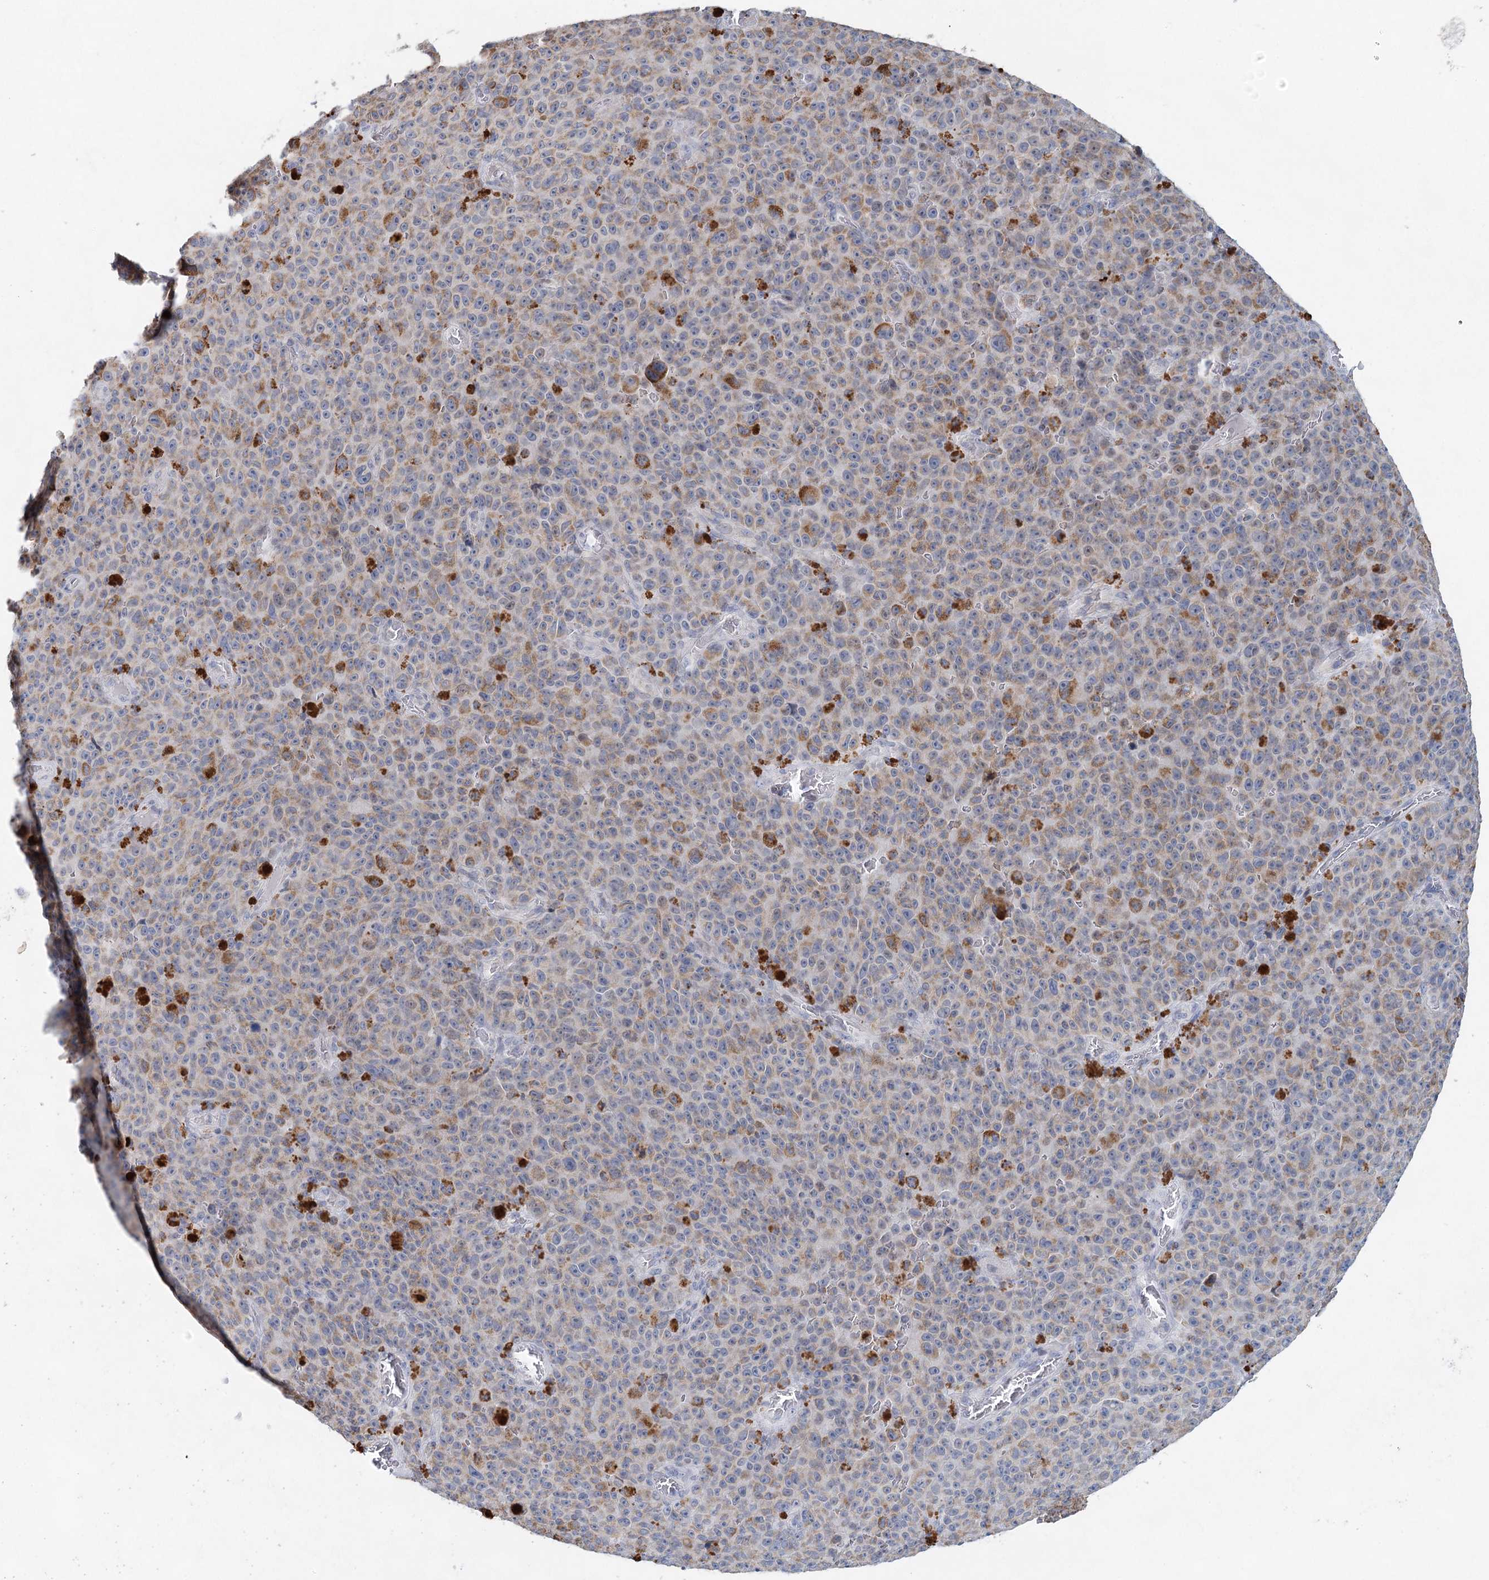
{"staining": {"intensity": "weak", "quantity": ">75%", "location": "cytoplasmic/membranous"}, "tissue": "melanoma", "cell_type": "Tumor cells", "image_type": "cancer", "snomed": [{"axis": "morphology", "description": "Malignant melanoma, NOS"}, {"axis": "topography", "description": "Skin"}], "caption": "About >75% of tumor cells in human malignant melanoma show weak cytoplasmic/membranous protein expression as visualized by brown immunohistochemical staining.", "gene": "XPO6", "patient": {"sex": "female", "age": 82}}